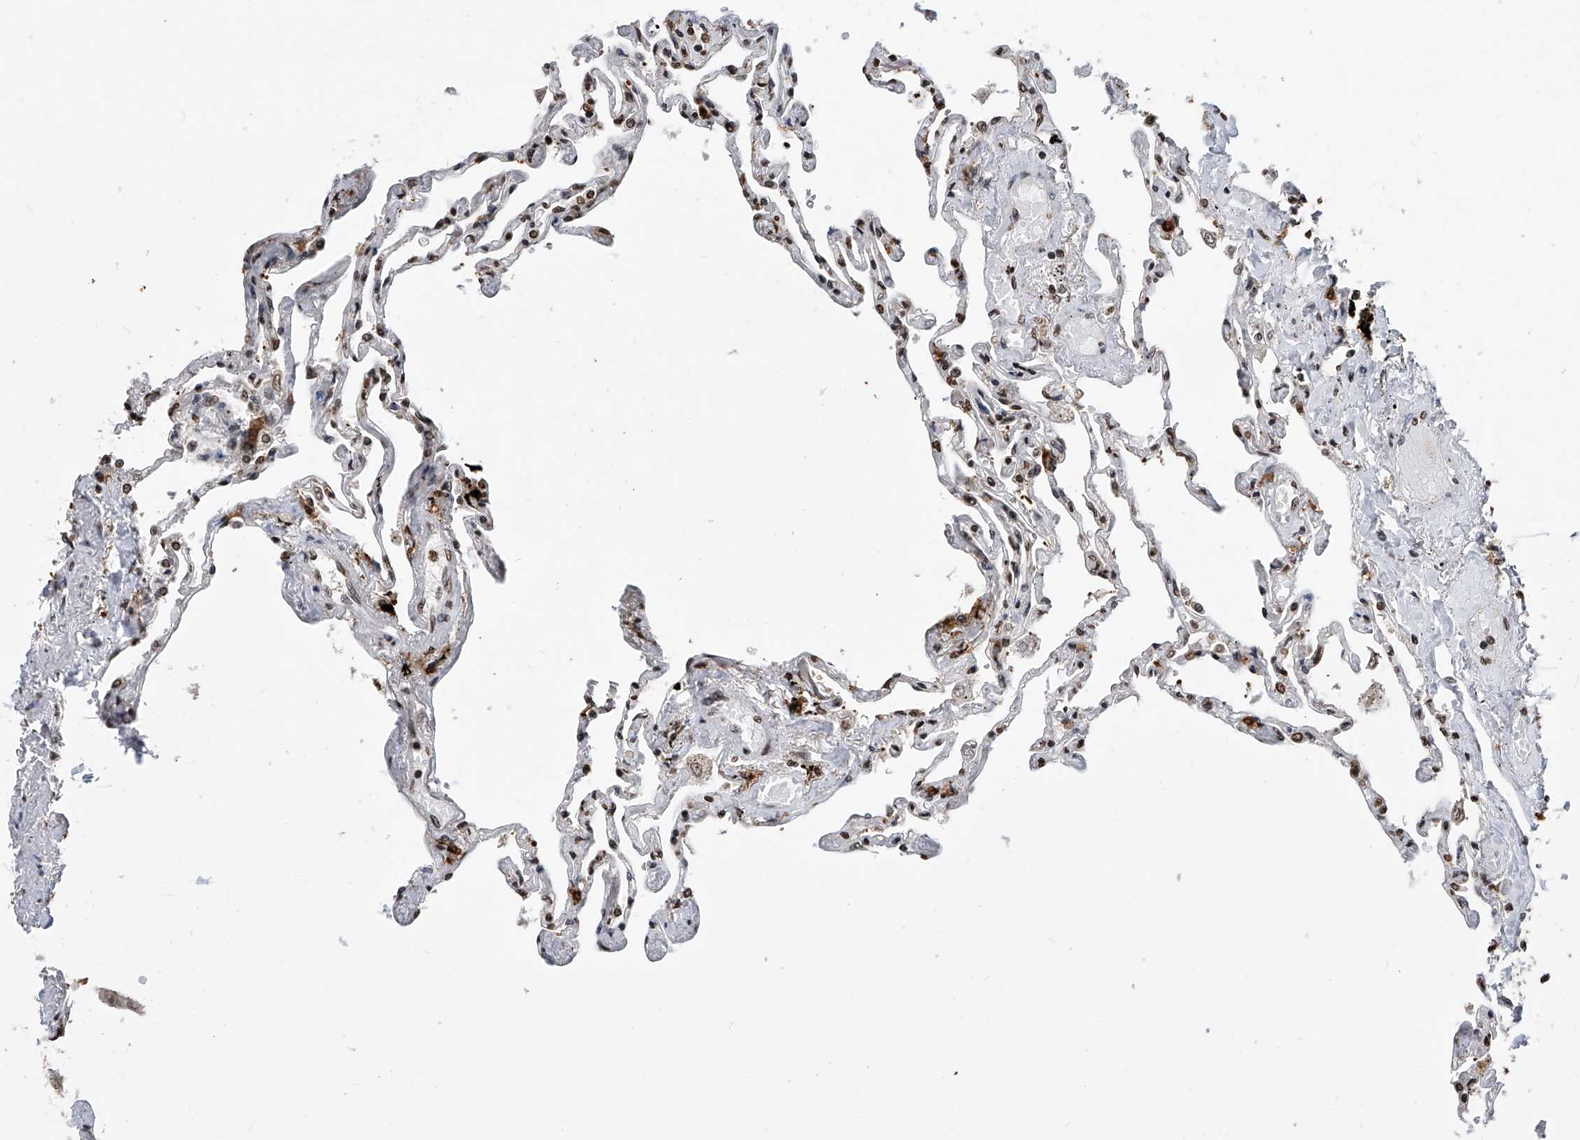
{"staining": {"intensity": "weak", "quantity": "25%-75%", "location": "nuclear"}, "tissue": "lung", "cell_type": "Alveolar cells", "image_type": "normal", "snomed": [{"axis": "morphology", "description": "Normal tissue, NOS"}, {"axis": "topography", "description": "Lung"}], "caption": "Benign lung exhibits weak nuclear staining in approximately 25%-75% of alveolar cells, visualized by immunohistochemistry. The protein of interest is stained brown, and the nuclei are stained in blue (DAB (3,3'-diaminobenzidine) IHC with brightfield microscopy, high magnification).", "gene": "CFAP410", "patient": {"sex": "female", "age": 67}}